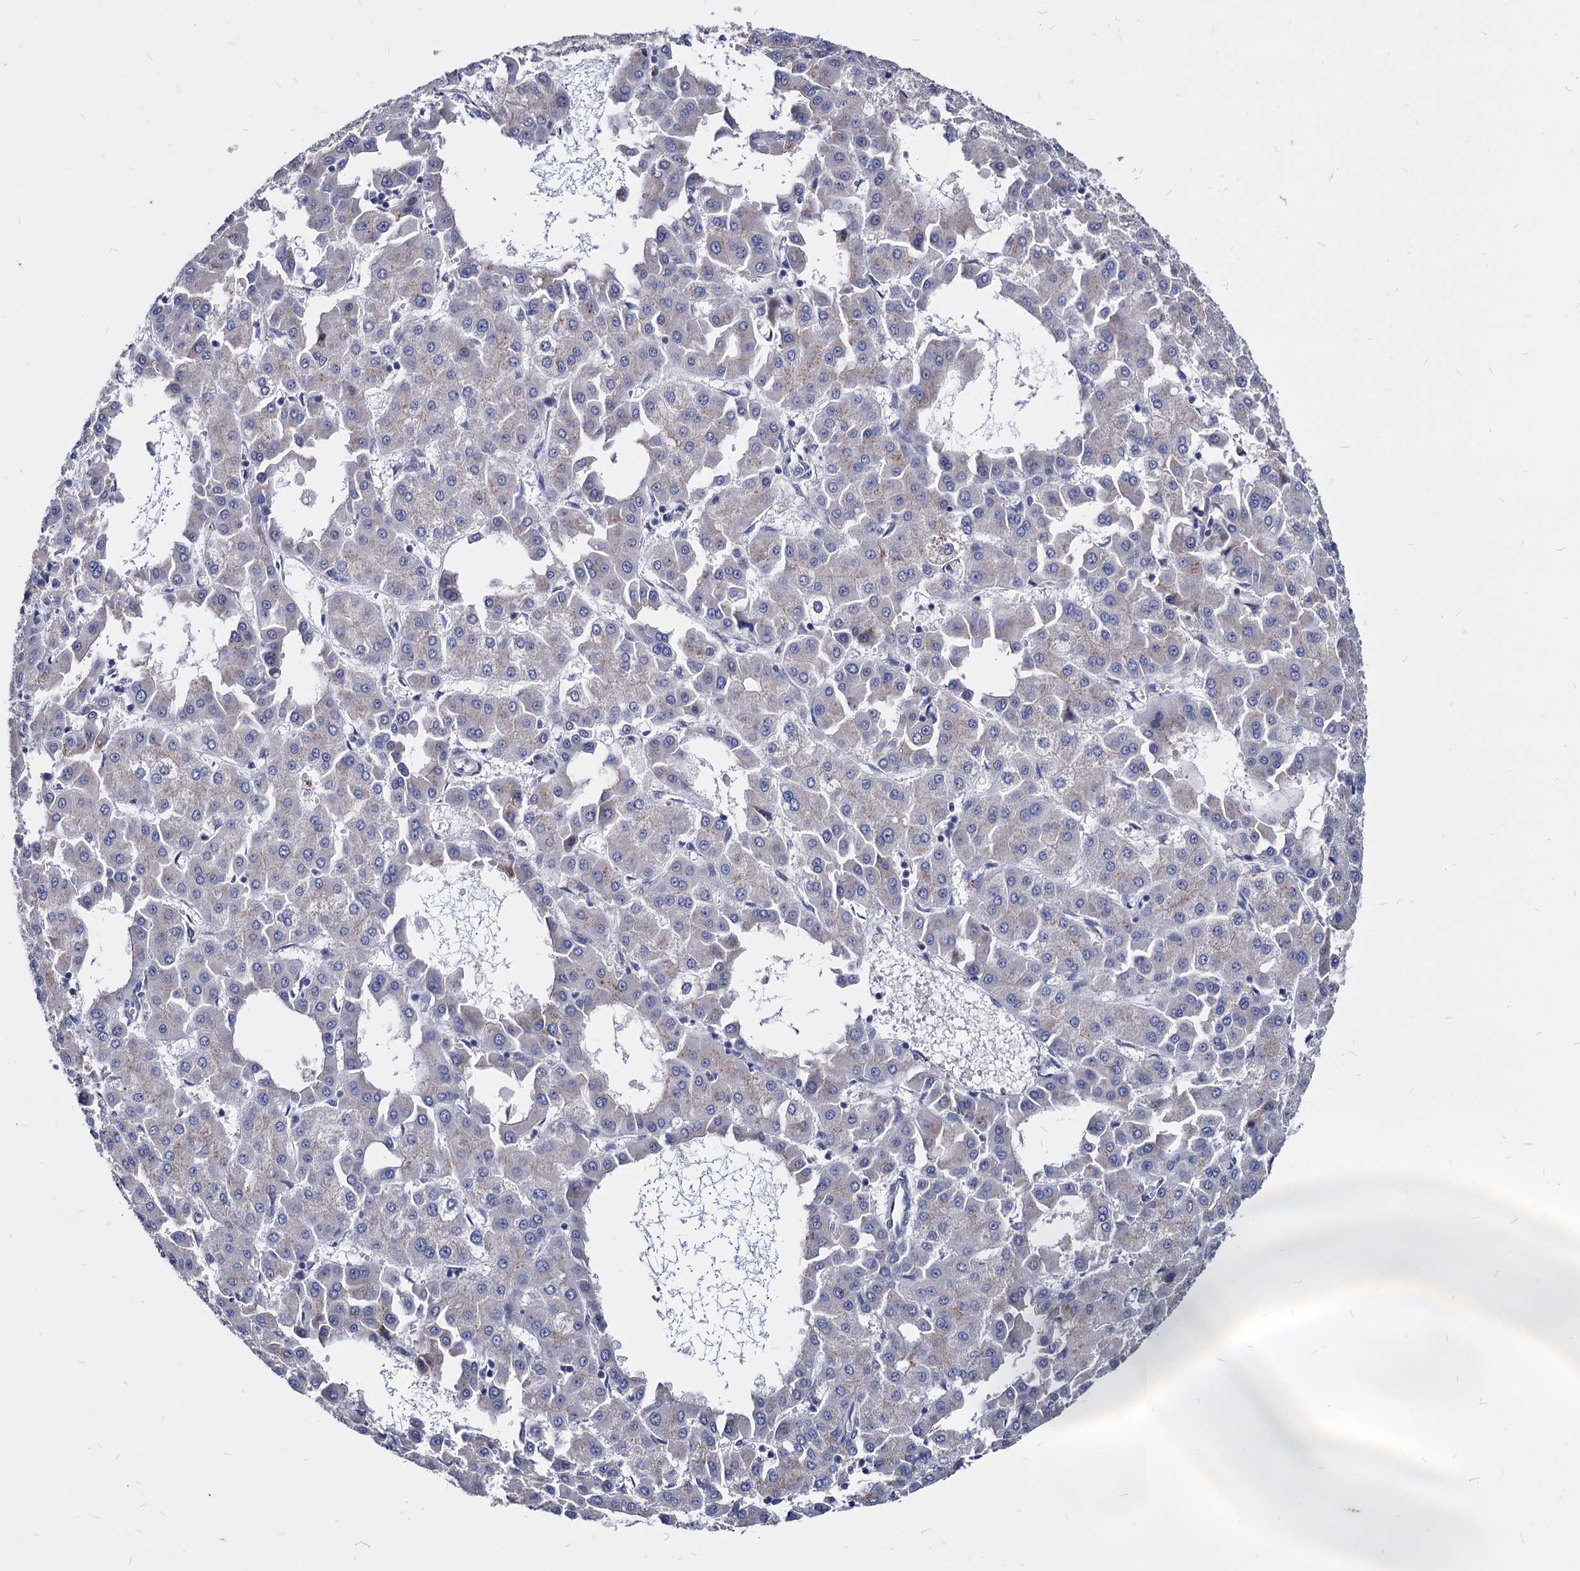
{"staining": {"intensity": "negative", "quantity": "none", "location": "none"}, "tissue": "liver cancer", "cell_type": "Tumor cells", "image_type": "cancer", "snomed": [{"axis": "morphology", "description": "Carcinoma, Hepatocellular, NOS"}, {"axis": "topography", "description": "Liver"}], "caption": "Tumor cells are negative for brown protein staining in hepatocellular carcinoma (liver). Brightfield microscopy of immunohistochemistry stained with DAB (3,3'-diaminobenzidine) (brown) and hematoxylin (blue), captured at high magnification.", "gene": "ESD", "patient": {"sex": "male", "age": 47}}